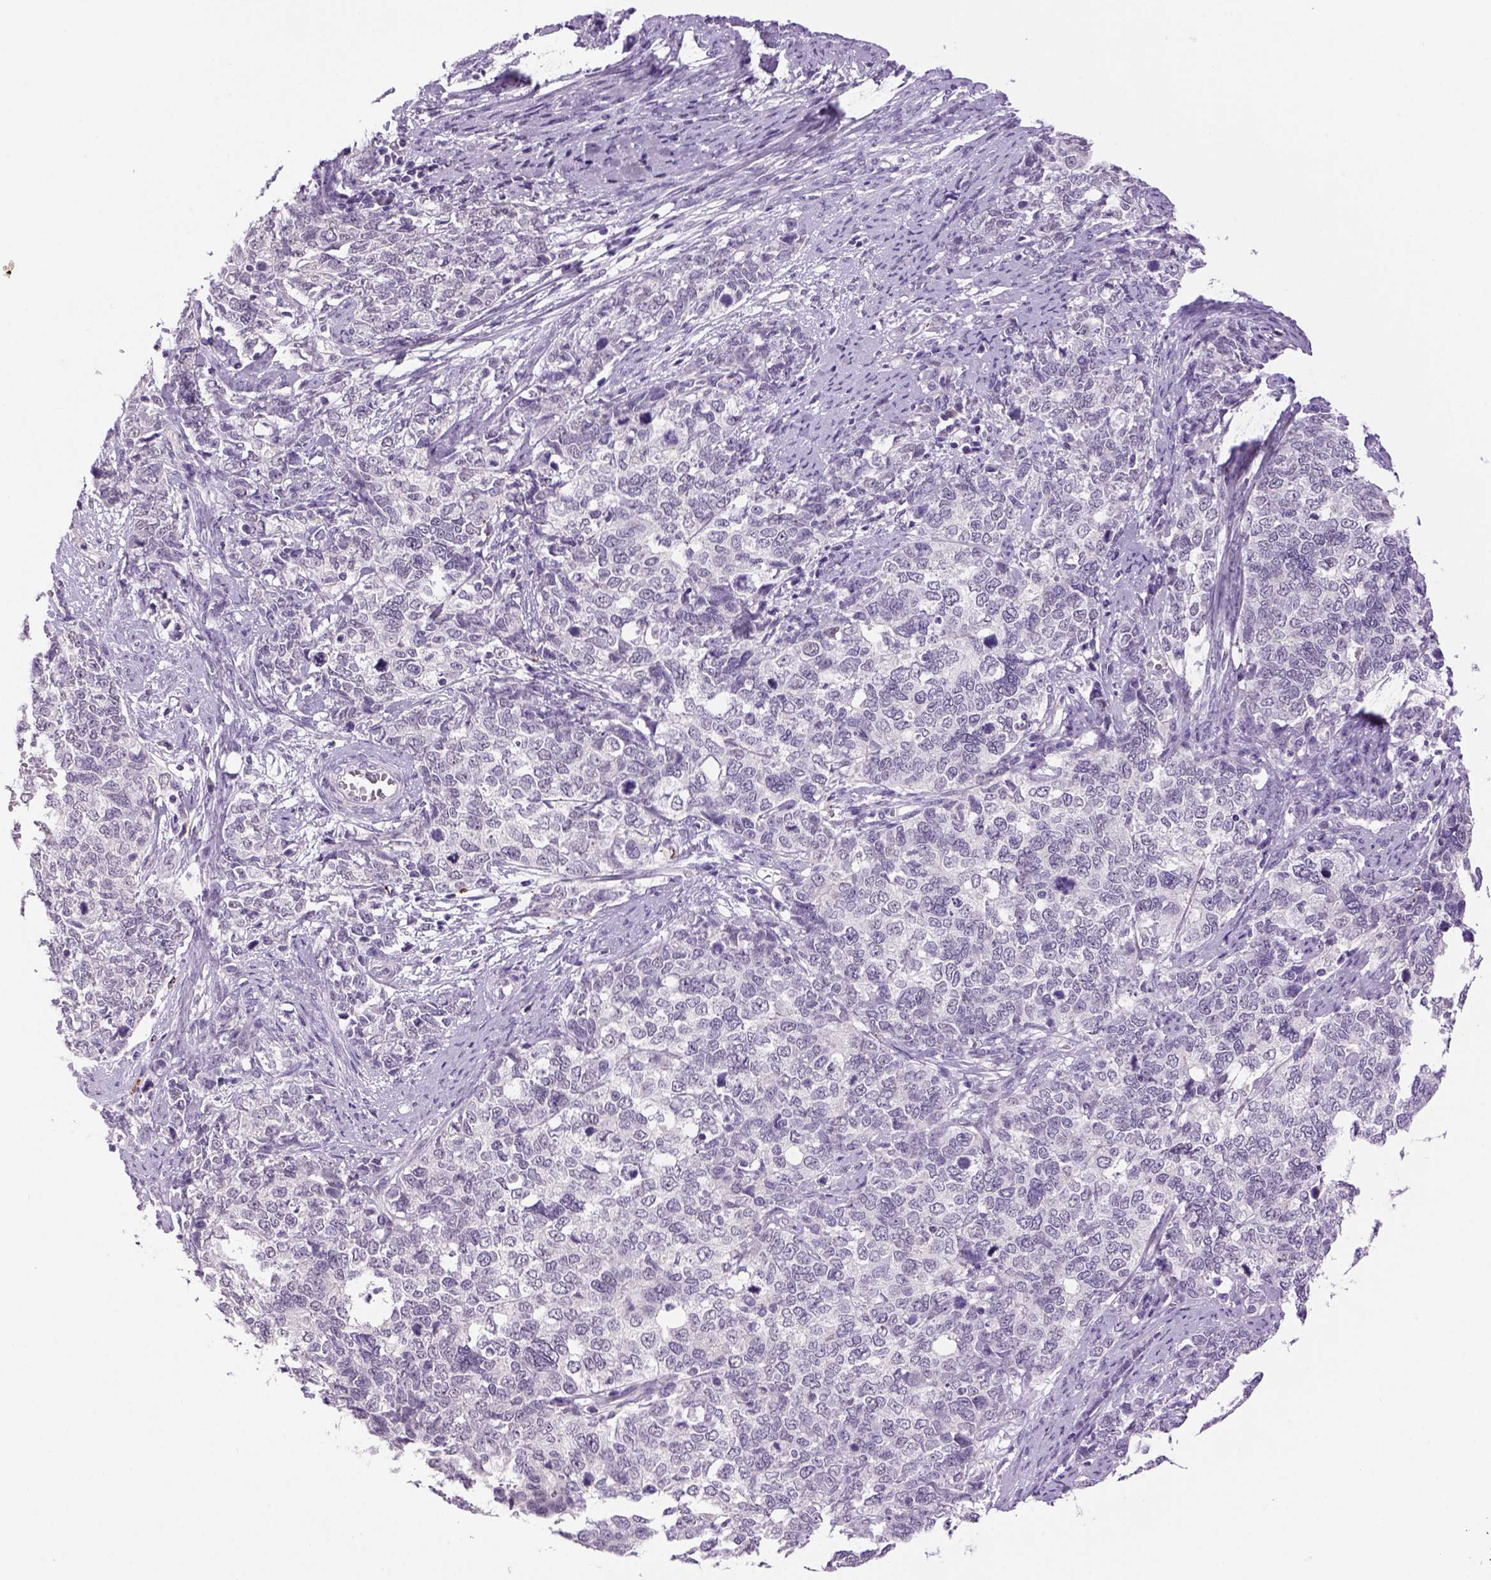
{"staining": {"intensity": "negative", "quantity": "none", "location": "none"}, "tissue": "cervical cancer", "cell_type": "Tumor cells", "image_type": "cancer", "snomed": [{"axis": "morphology", "description": "Squamous cell carcinoma, NOS"}, {"axis": "topography", "description": "Cervix"}], "caption": "The immunohistochemistry photomicrograph has no significant expression in tumor cells of squamous cell carcinoma (cervical) tissue.", "gene": "DBH", "patient": {"sex": "female", "age": 63}}